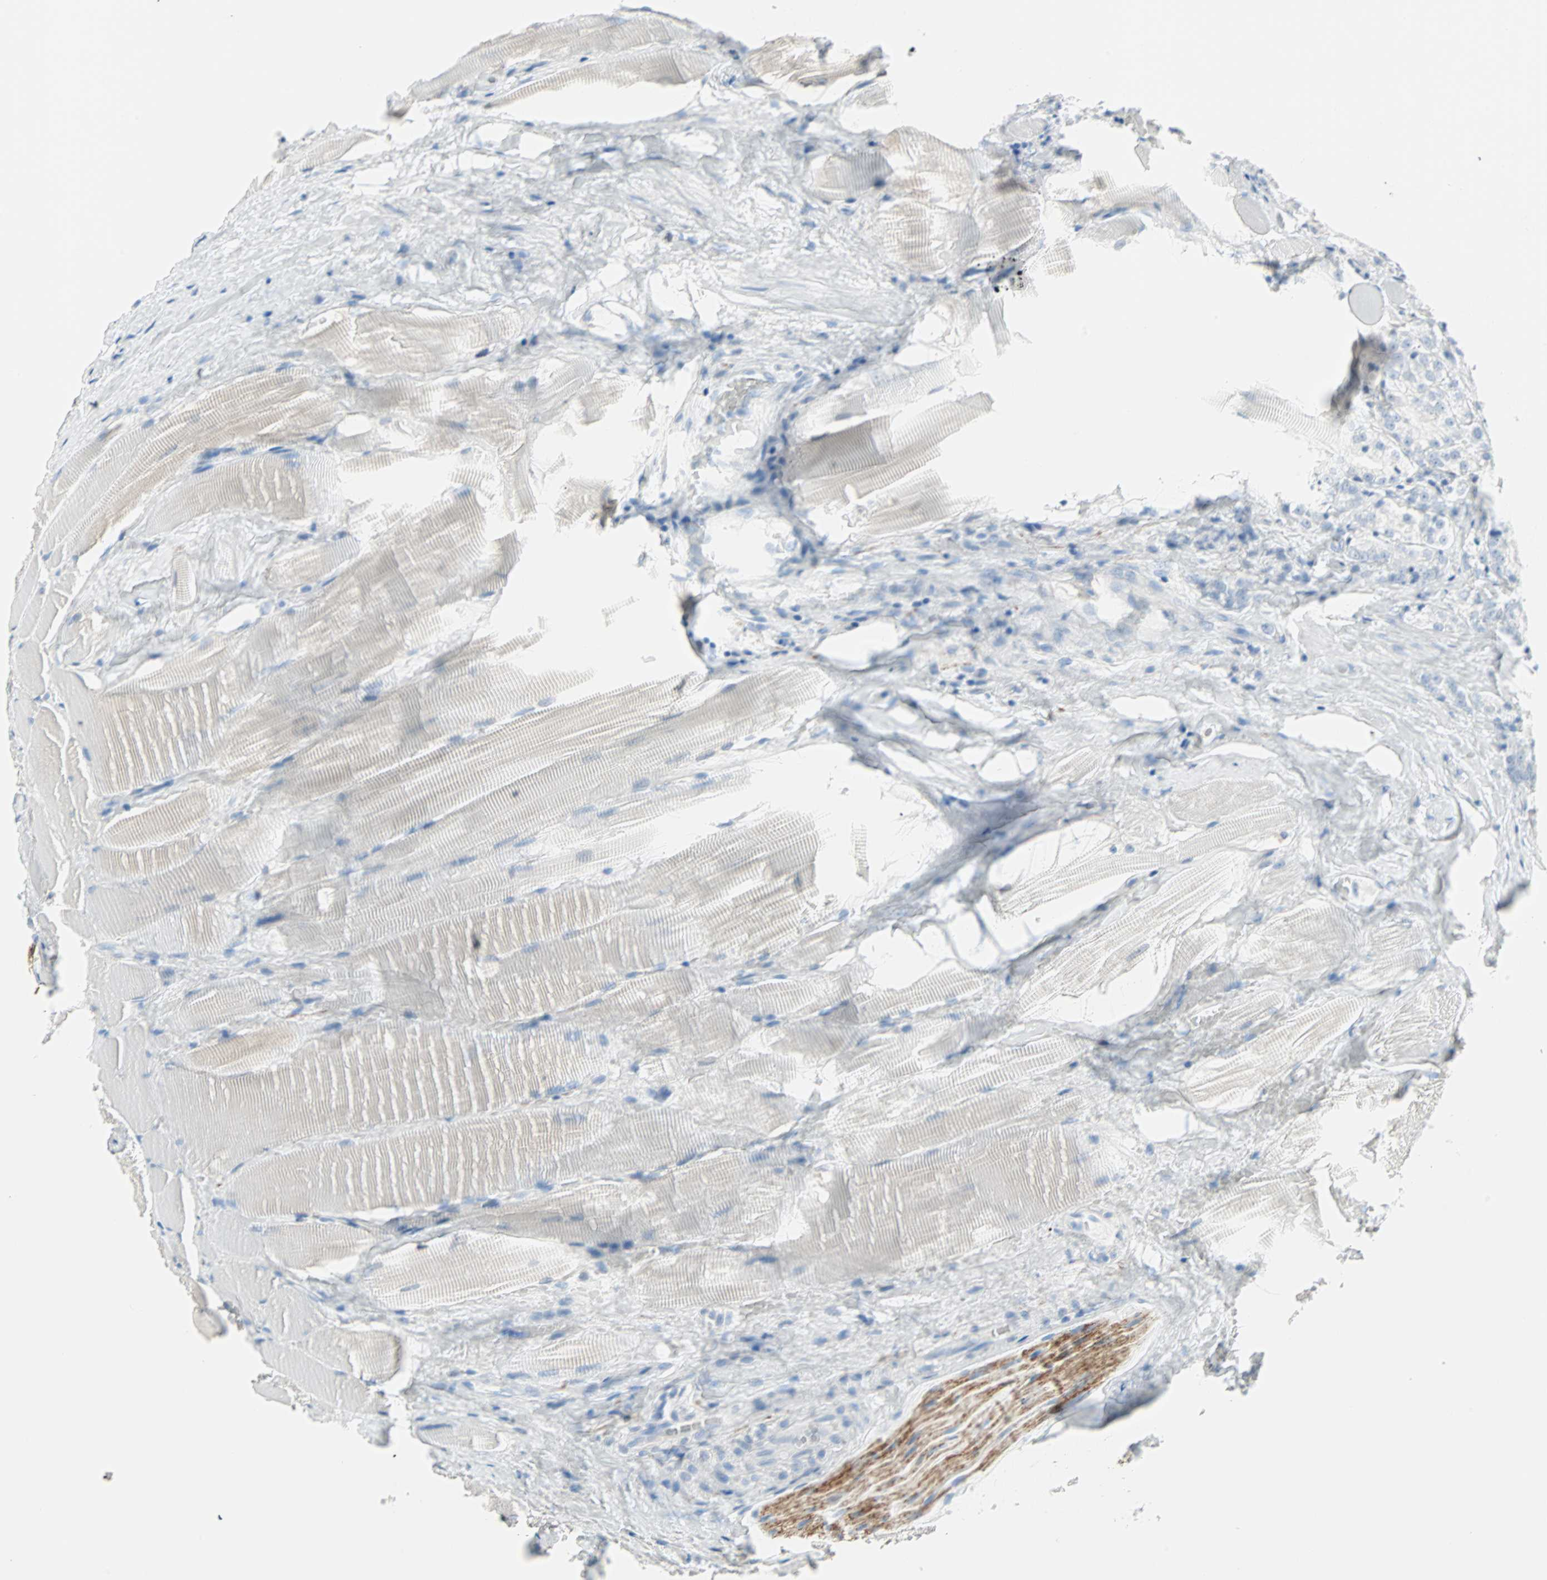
{"staining": {"intensity": "negative", "quantity": "none", "location": "none"}, "tissue": "prostate cancer", "cell_type": "Tumor cells", "image_type": "cancer", "snomed": [{"axis": "morphology", "description": "Adenocarcinoma, High grade"}, {"axis": "topography", "description": "Prostate"}], "caption": "Histopathology image shows no protein positivity in tumor cells of adenocarcinoma (high-grade) (prostate) tissue.", "gene": "STX1A", "patient": {"sex": "male", "age": 73}}